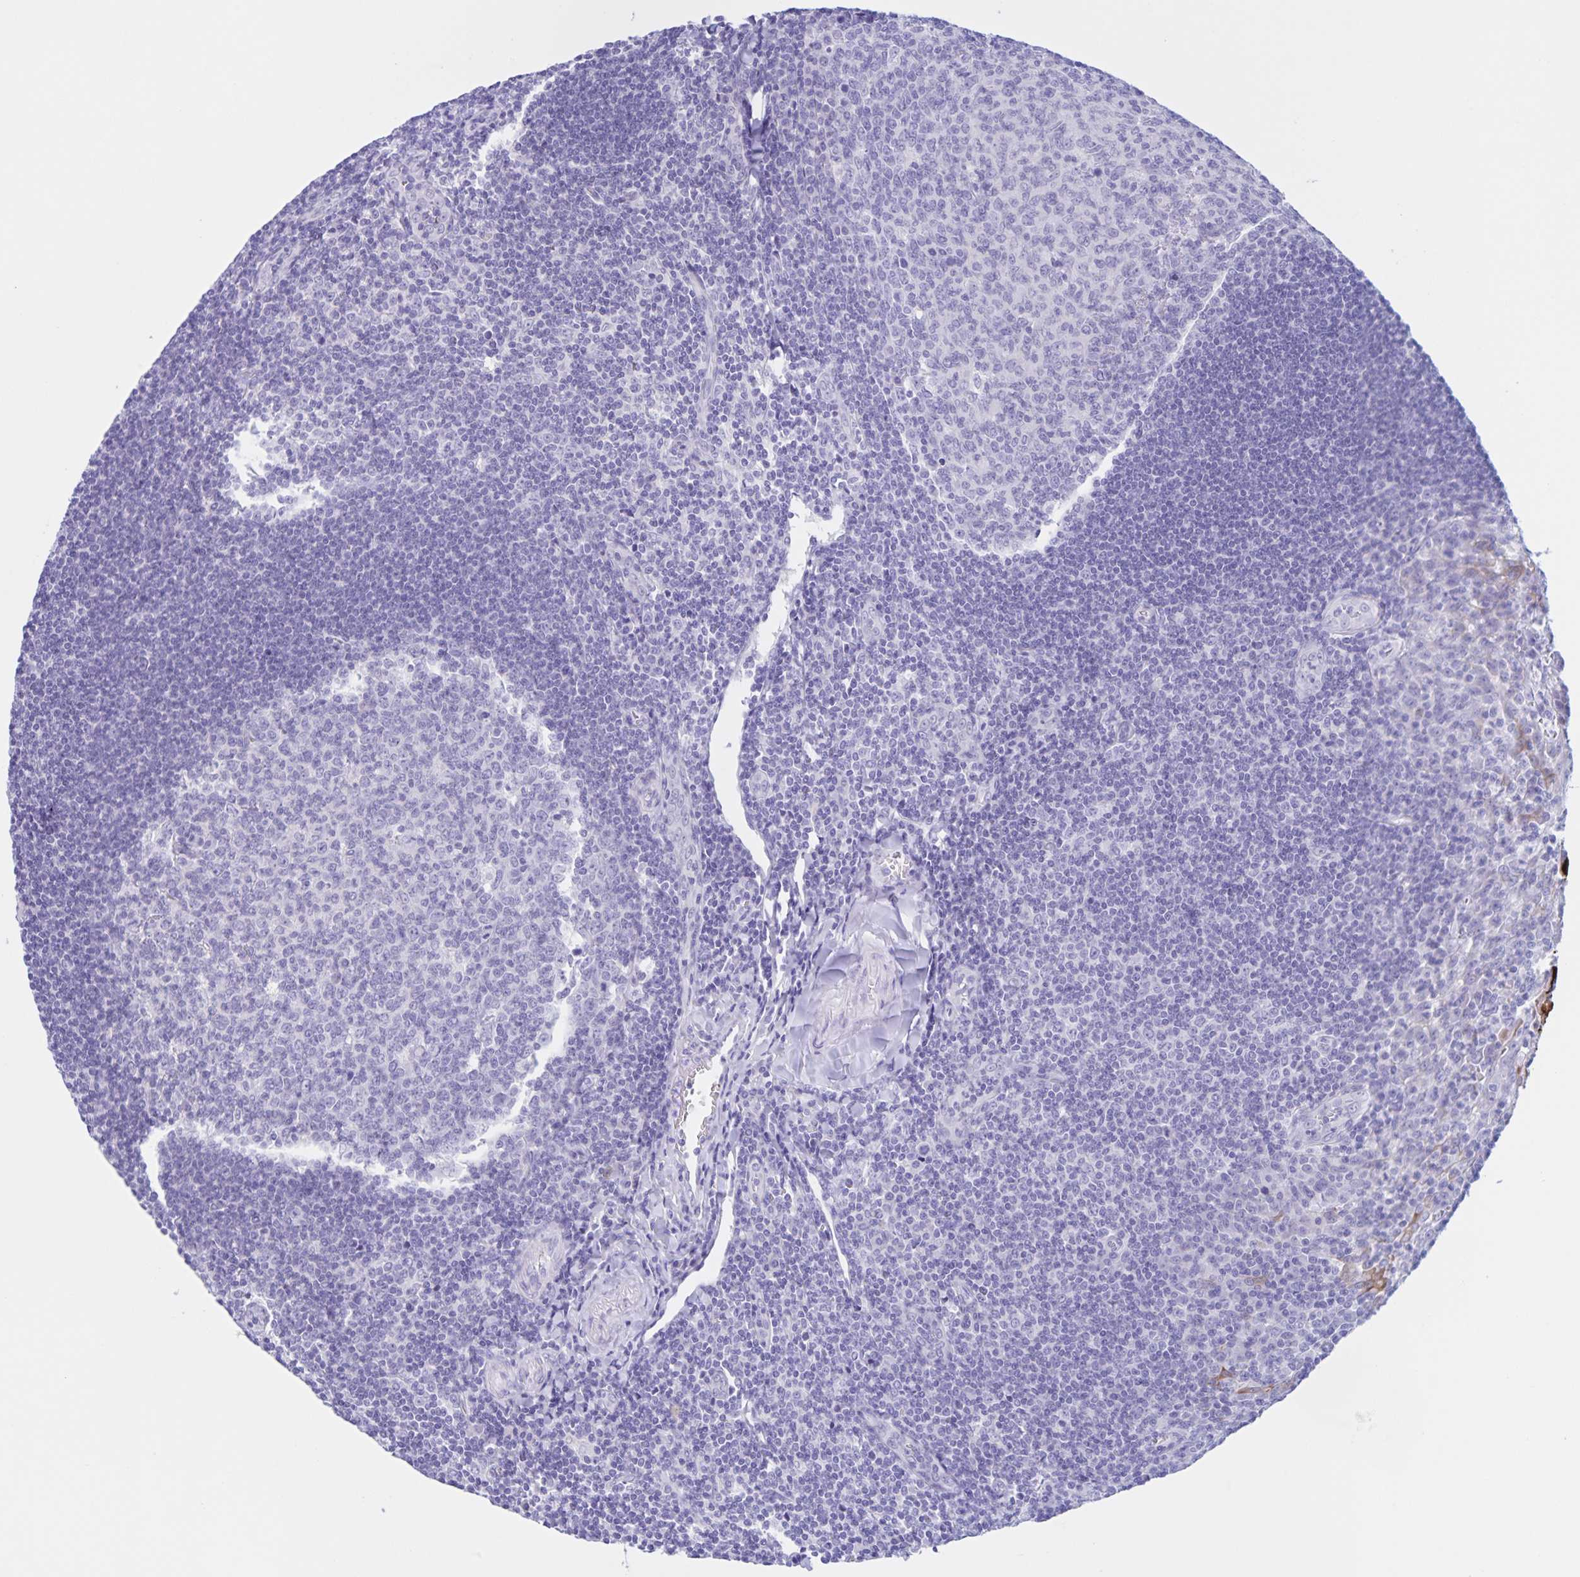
{"staining": {"intensity": "negative", "quantity": "none", "location": "none"}, "tissue": "tonsil", "cell_type": "Germinal center cells", "image_type": "normal", "snomed": [{"axis": "morphology", "description": "Normal tissue, NOS"}, {"axis": "topography", "description": "Tonsil"}], "caption": "A histopathology image of human tonsil is negative for staining in germinal center cells. (DAB (3,3'-diaminobenzidine) immunohistochemistry visualized using brightfield microscopy, high magnification).", "gene": "TGIF2LX", "patient": {"sex": "male", "age": 27}}